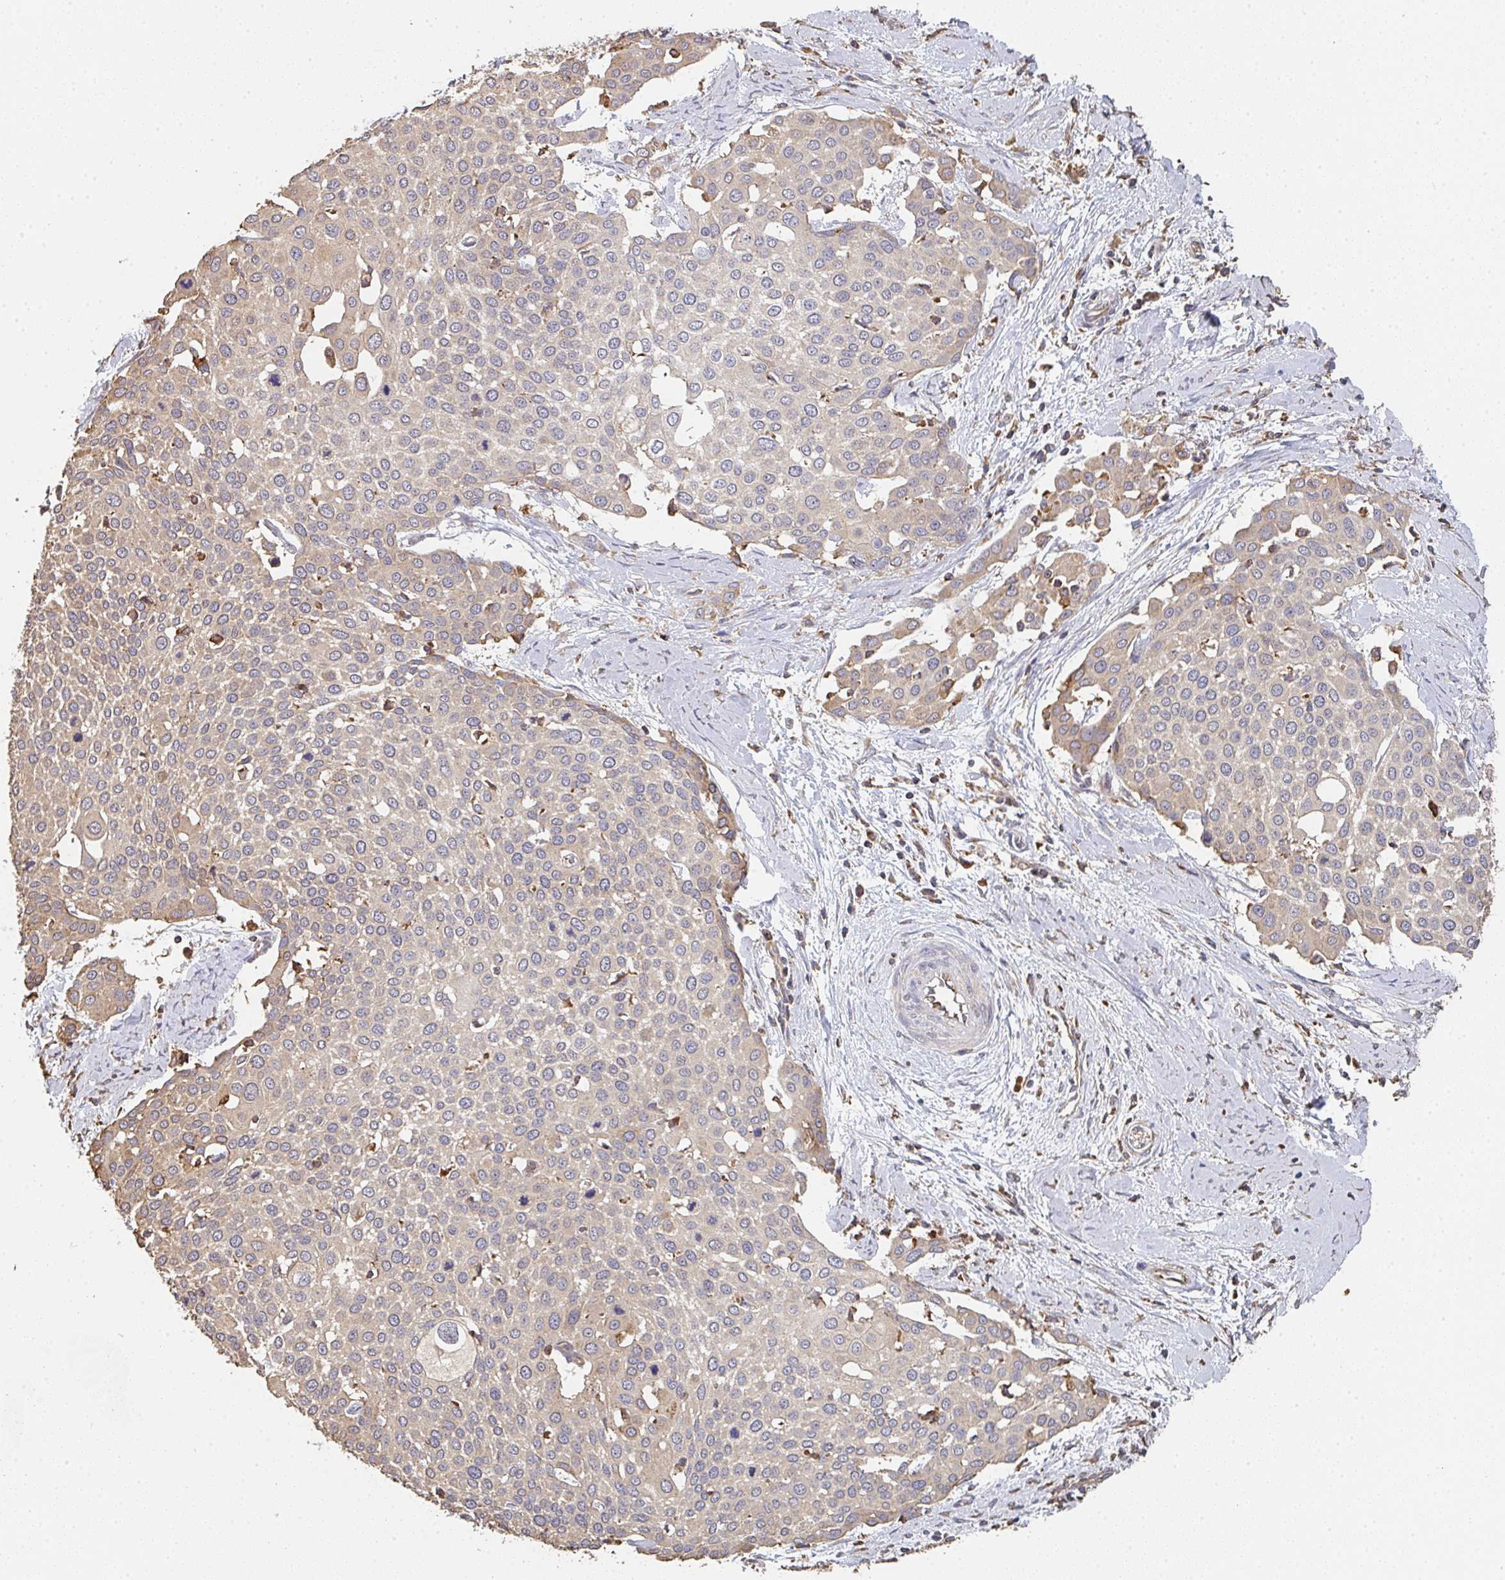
{"staining": {"intensity": "weak", "quantity": "25%-75%", "location": "cytoplasmic/membranous"}, "tissue": "cervical cancer", "cell_type": "Tumor cells", "image_type": "cancer", "snomed": [{"axis": "morphology", "description": "Squamous cell carcinoma, NOS"}, {"axis": "topography", "description": "Cervix"}], "caption": "Squamous cell carcinoma (cervical) stained with a protein marker exhibits weak staining in tumor cells.", "gene": "POLG", "patient": {"sex": "female", "age": 44}}